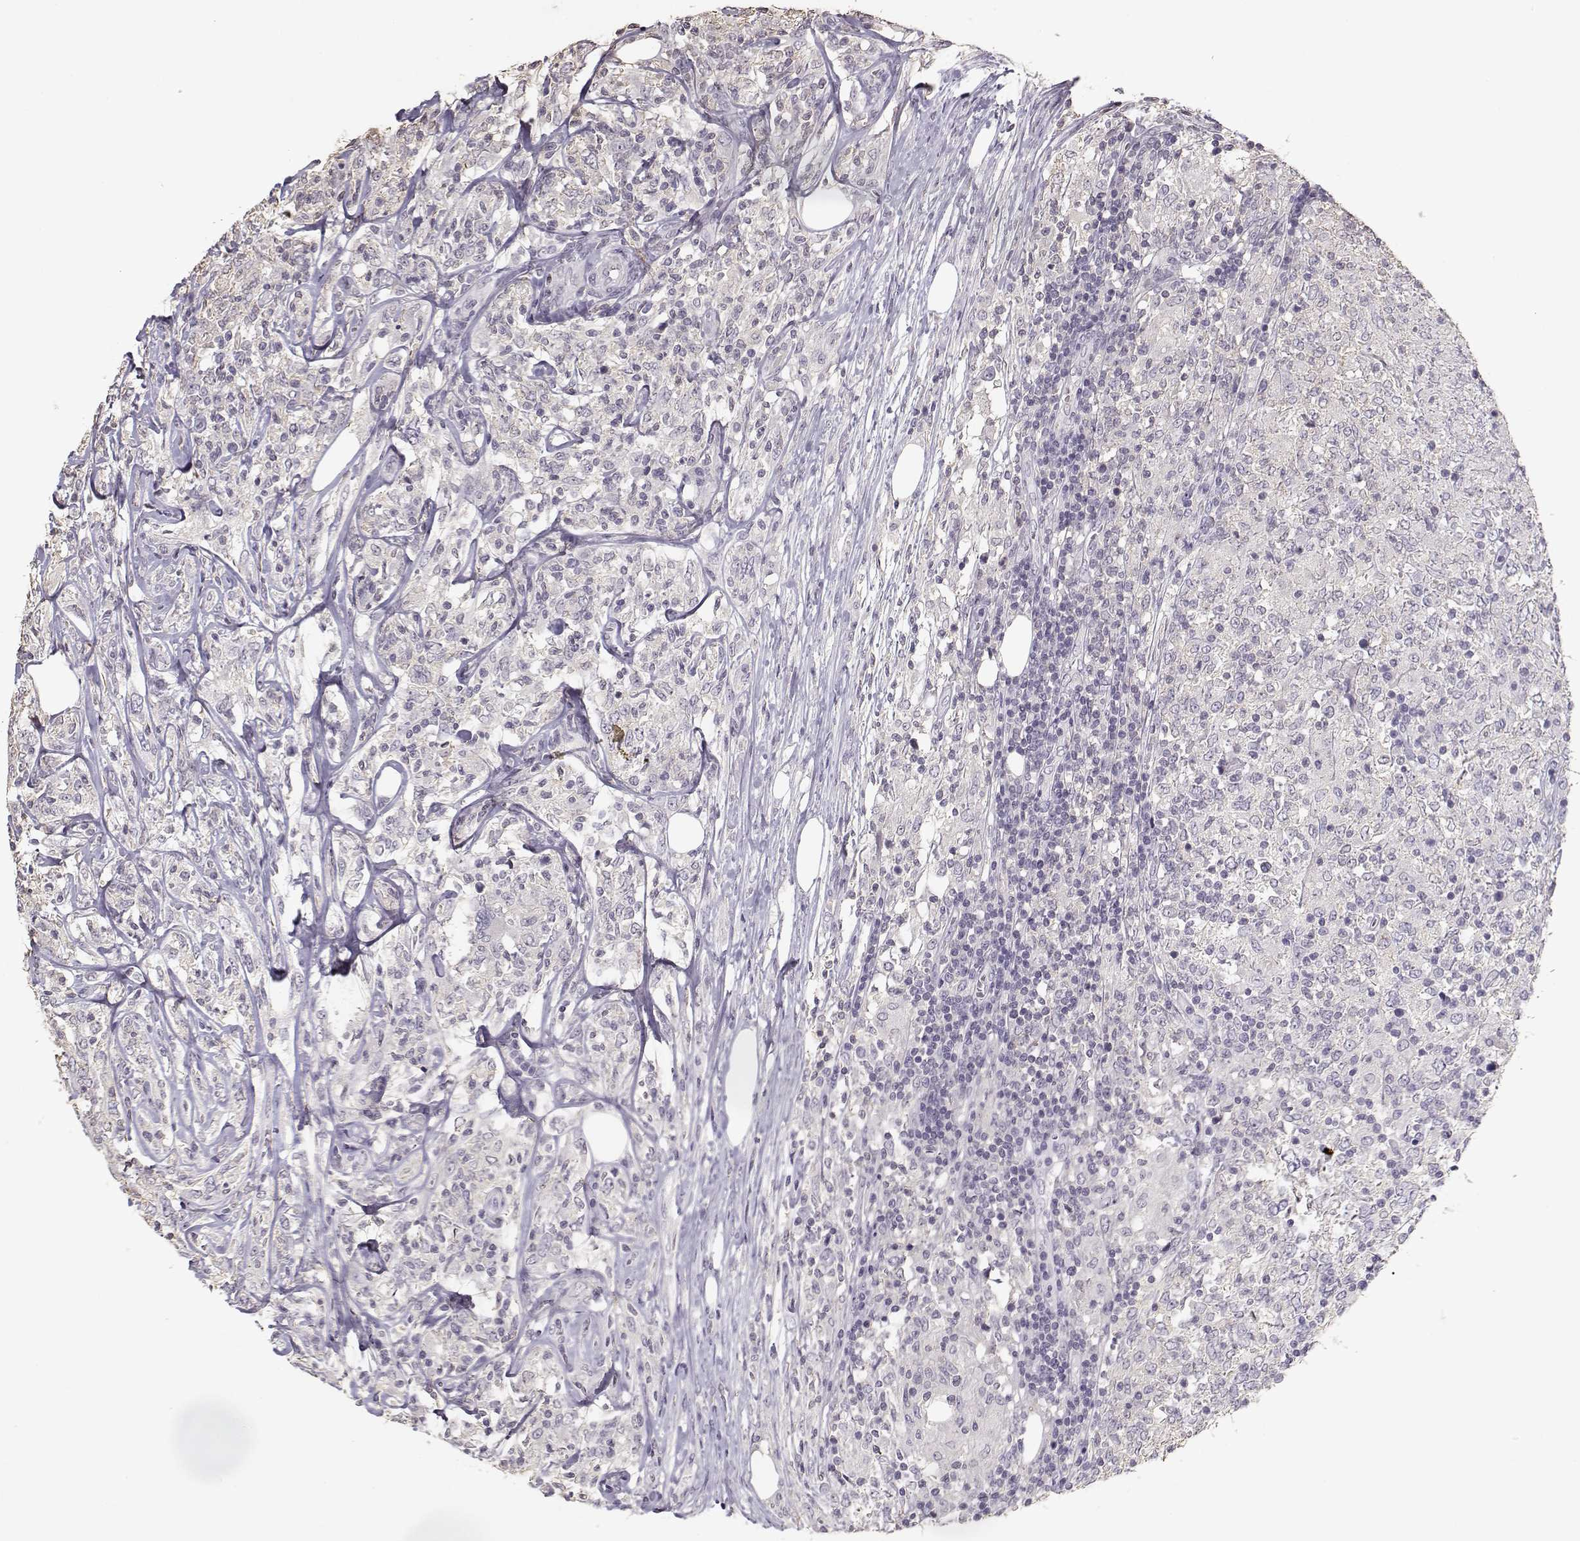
{"staining": {"intensity": "negative", "quantity": "none", "location": "none"}, "tissue": "lymphoma", "cell_type": "Tumor cells", "image_type": "cancer", "snomed": [{"axis": "morphology", "description": "Malignant lymphoma, non-Hodgkin's type, High grade"}, {"axis": "topography", "description": "Lymph node"}], "caption": "The image shows no staining of tumor cells in malignant lymphoma, non-Hodgkin's type (high-grade).", "gene": "UROC1", "patient": {"sex": "female", "age": 84}}